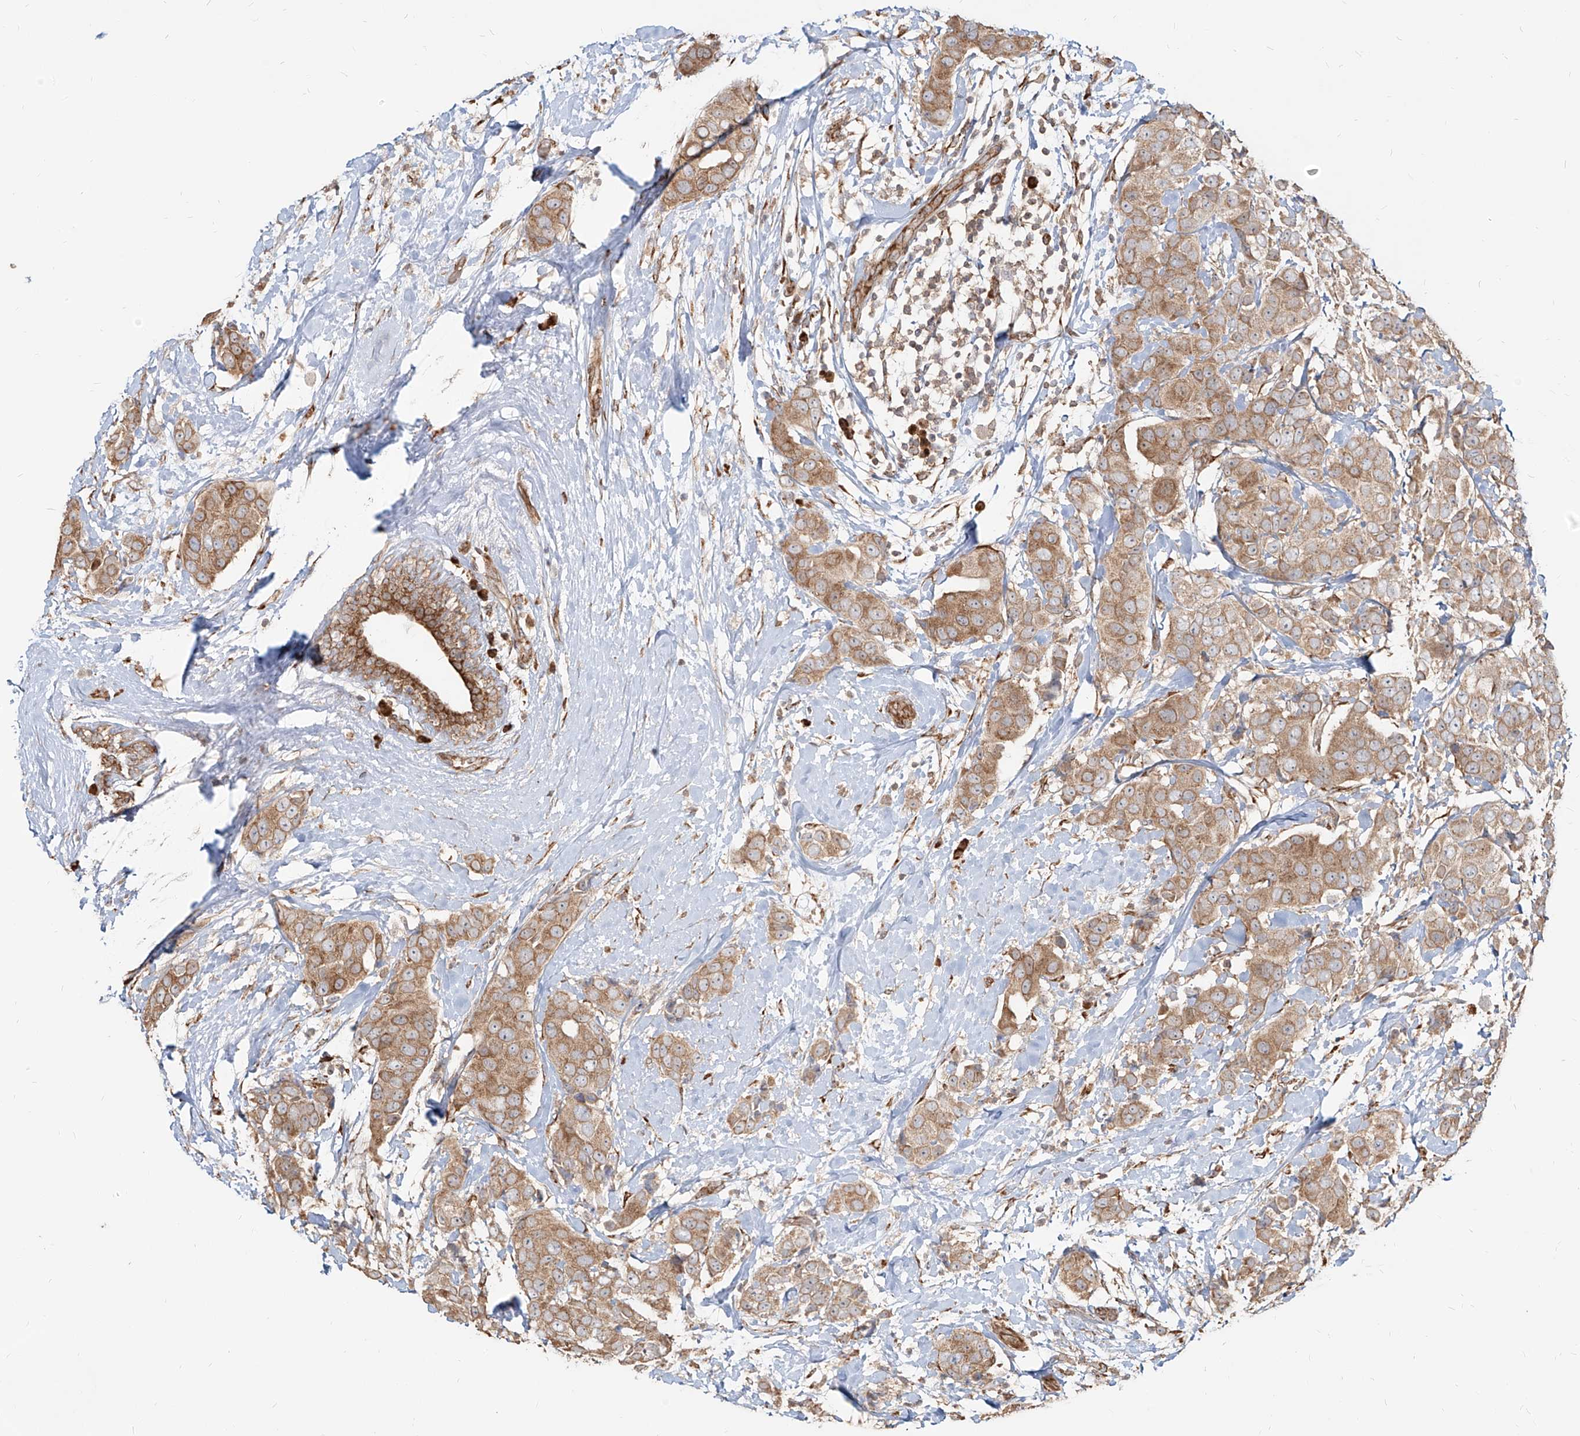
{"staining": {"intensity": "moderate", "quantity": ">75%", "location": "cytoplasmic/membranous"}, "tissue": "breast cancer", "cell_type": "Tumor cells", "image_type": "cancer", "snomed": [{"axis": "morphology", "description": "Normal tissue, NOS"}, {"axis": "morphology", "description": "Duct carcinoma"}, {"axis": "topography", "description": "Breast"}], "caption": "Moderate cytoplasmic/membranous protein staining is identified in about >75% of tumor cells in breast cancer. The protein of interest is shown in brown color, while the nuclei are stained blue.", "gene": "UBE2K", "patient": {"sex": "female", "age": 39}}